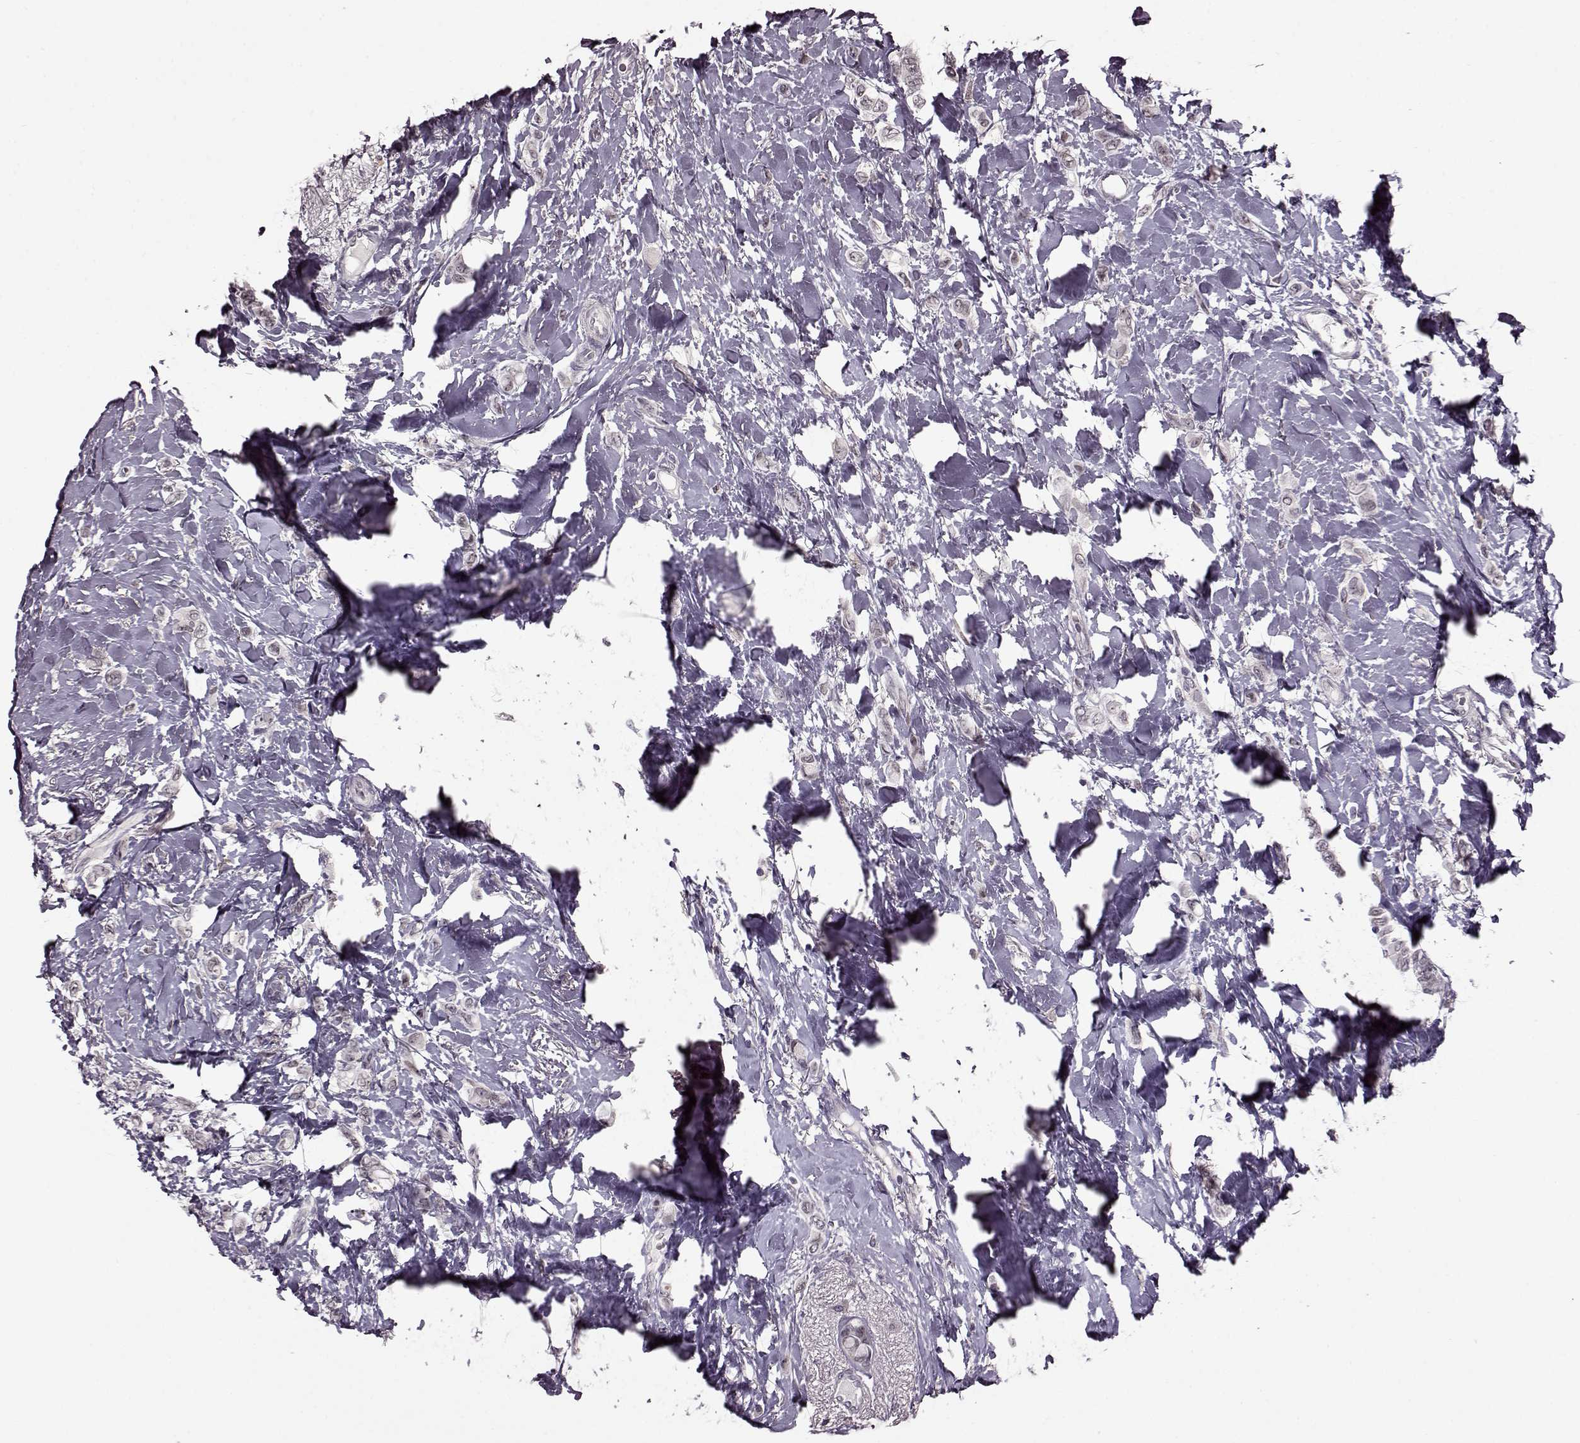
{"staining": {"intensity": "negative", "quantity": "none", "location": "none"}, "tissue": "breast cancer", "cell_type": "Tumor cells", "image_type": "cancer", "snomed": [{"axis": "morphology", "description": "Lobular carcinoma"}, {"axis": "topography", "description": "Breast"}], "caption": "High magnification brightfield microscopy of breast cancer stained with DAB (3,3'-diaminobenzidine) (brown) and counterstained with hematoxylin (blue): tumor cells show no significant expression.", "gene": "STX1B", "patient": {"sex": "female", "age": 66}}